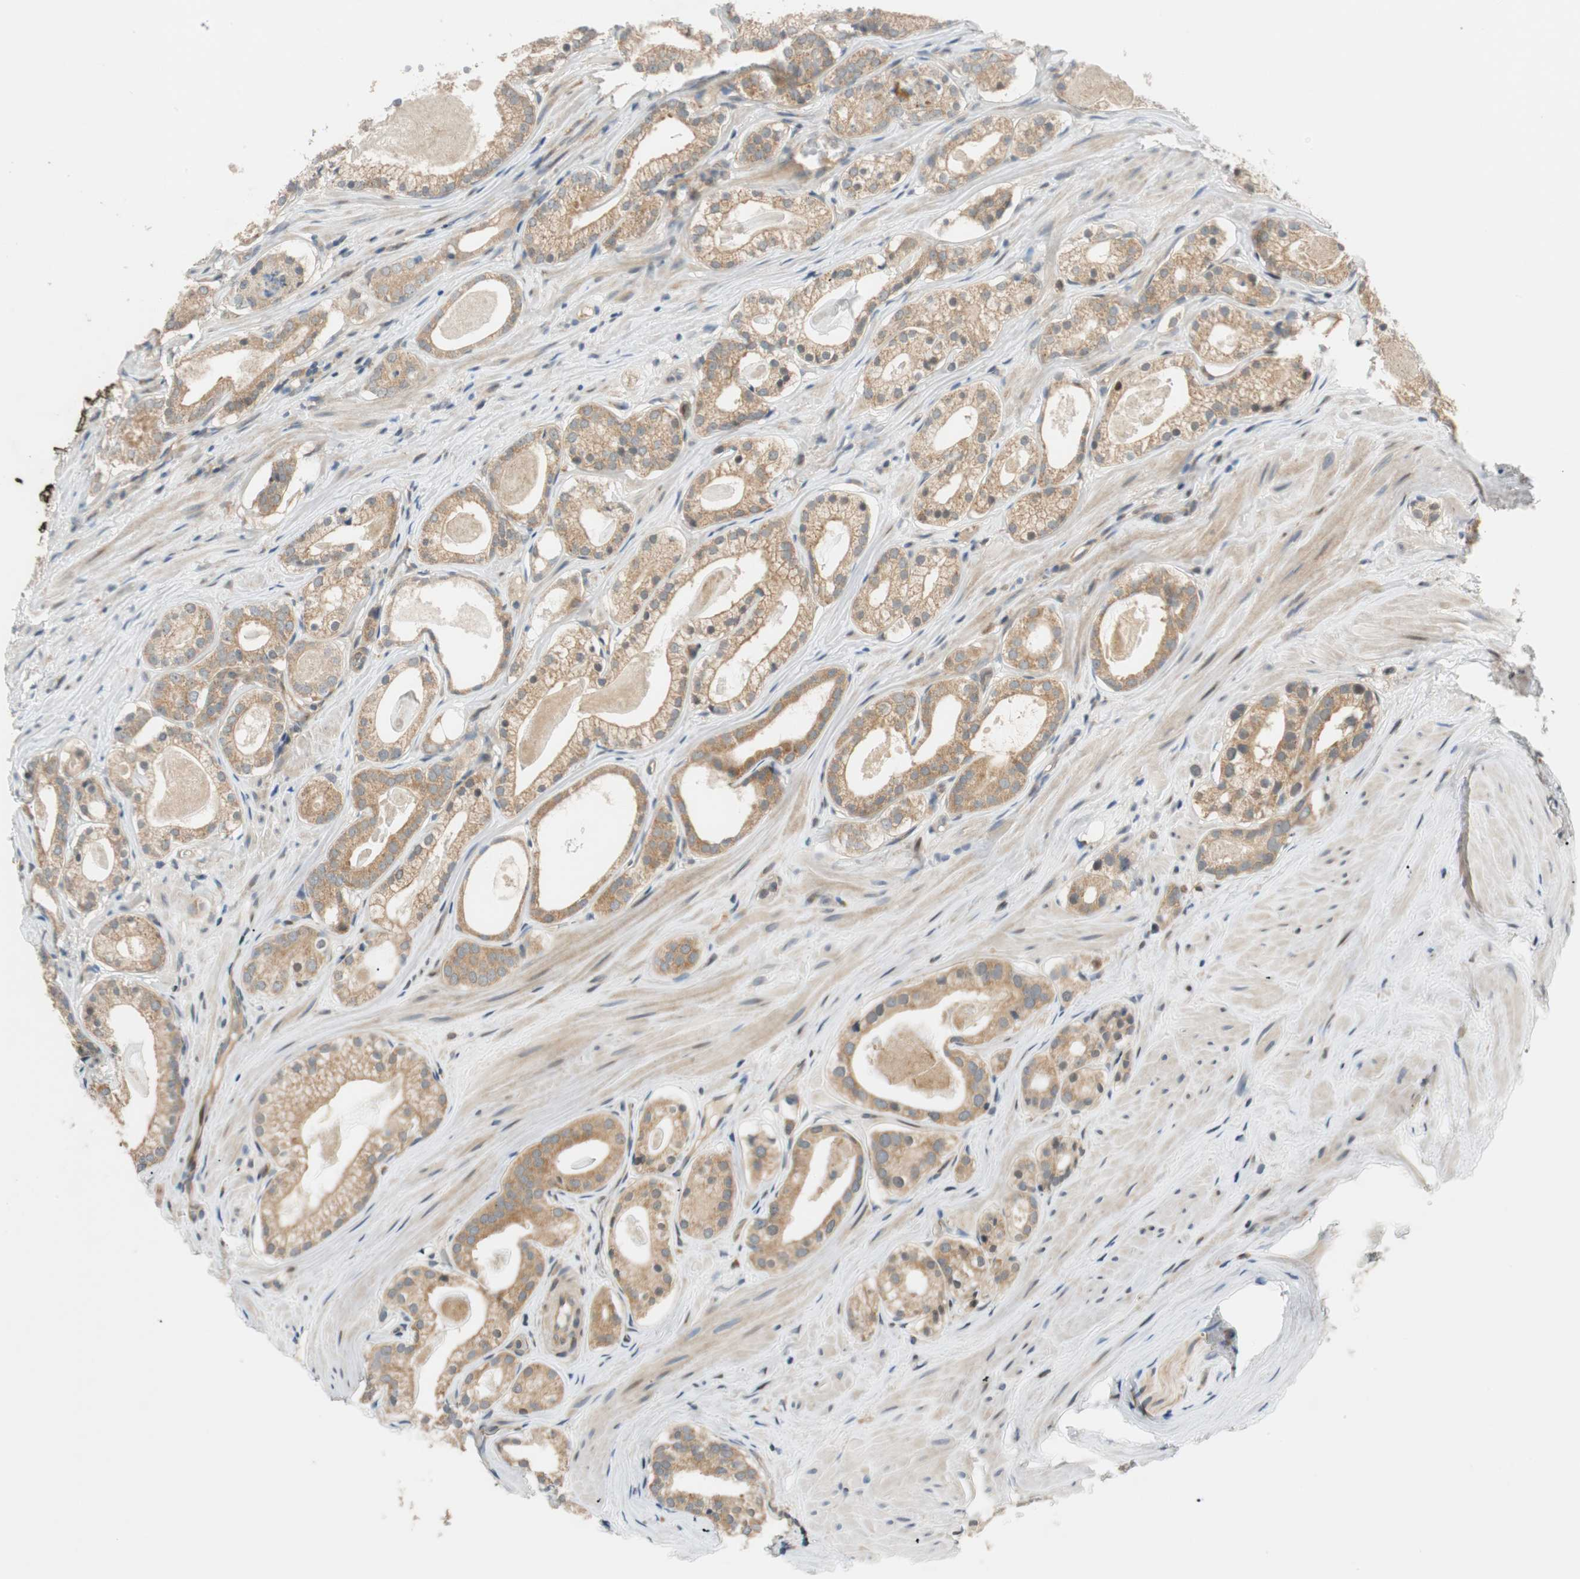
{"staining": {"intensity": "moderate", "quantity": ">75%", "location": "cytoplasmic/membranous"}, "tissue": "prostate cancer", "cell_type": "Tumor cells", "image_type": "cancer", "snomed": [{"axis": "morphology", "description": "Adenocarcinoma, Low grade"}, {"axis": "topography", "description": "Prostate"}], "caption": "Immunohistochemistry (IHC) micrograph of neoplastic tissue: human low-grade adenocarcinoma (prostate) stained using immunohistochemistry exhibits medium levels of moderate protein expression localized specifically in the cytoplasmic/membranous of tumor cells, appearing as a cytoplasmic/membranous brown color.", "gene": "GATD1", "patient": {"sex": "male", "age": 59}}